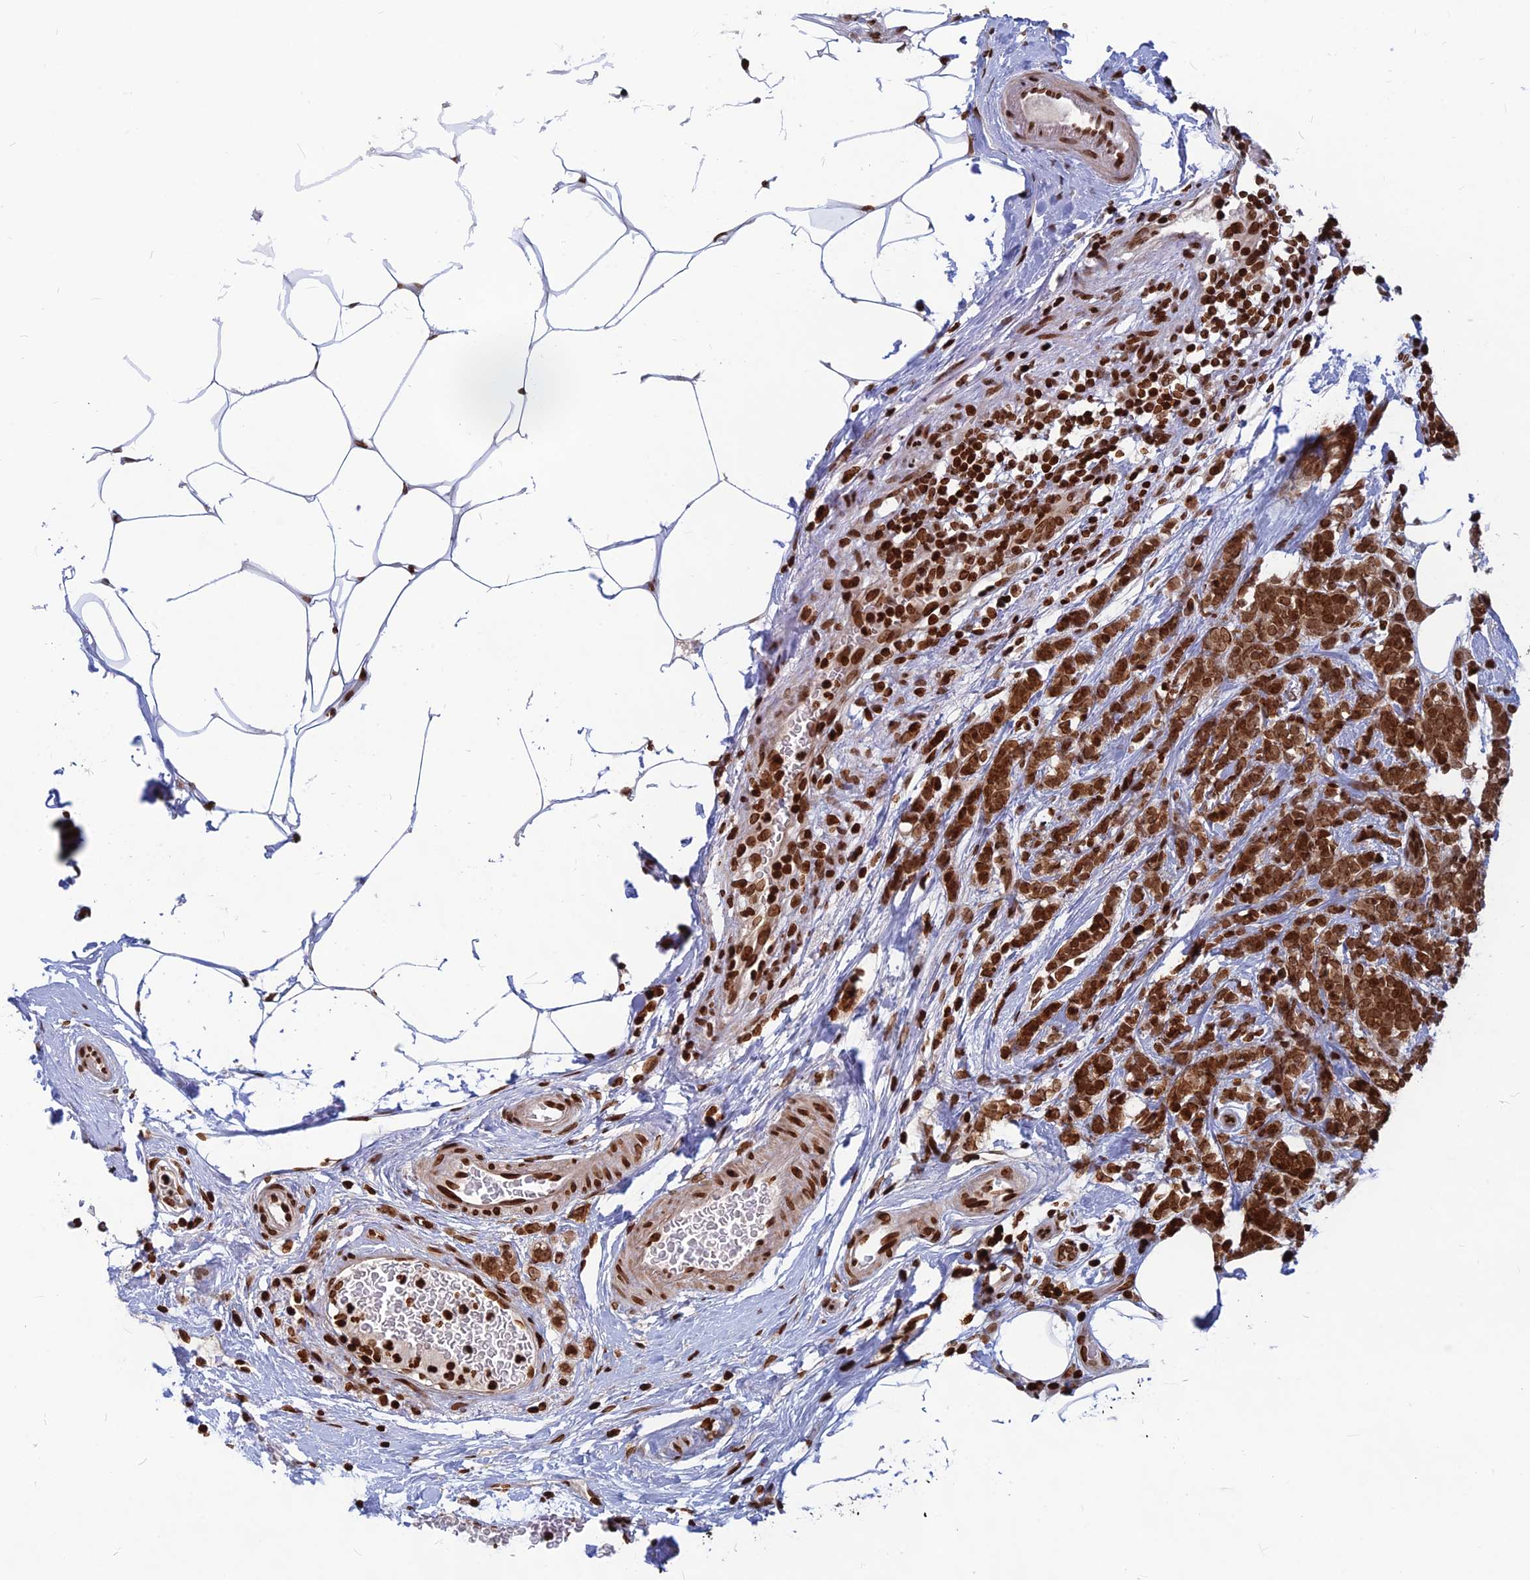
{"staining": {"intensity": "strong", "quantity": ">75%", "location": "nuclear"}, "tissue": "breast cancer", "cell_type": "Tumor cells", "image_type": "cancer", "snomed": [{"axis": "morphology", "description": "Lobular carcinoma"}, {"axis": "topography", "description": "Breast"}], "caption": "Protein expression analysis of breast cancer demonstrates strong nuclear positivity in approximately >75% of tumor cells.", "gene": "TET2", "patient": {"sex": "female", "age": 58}}